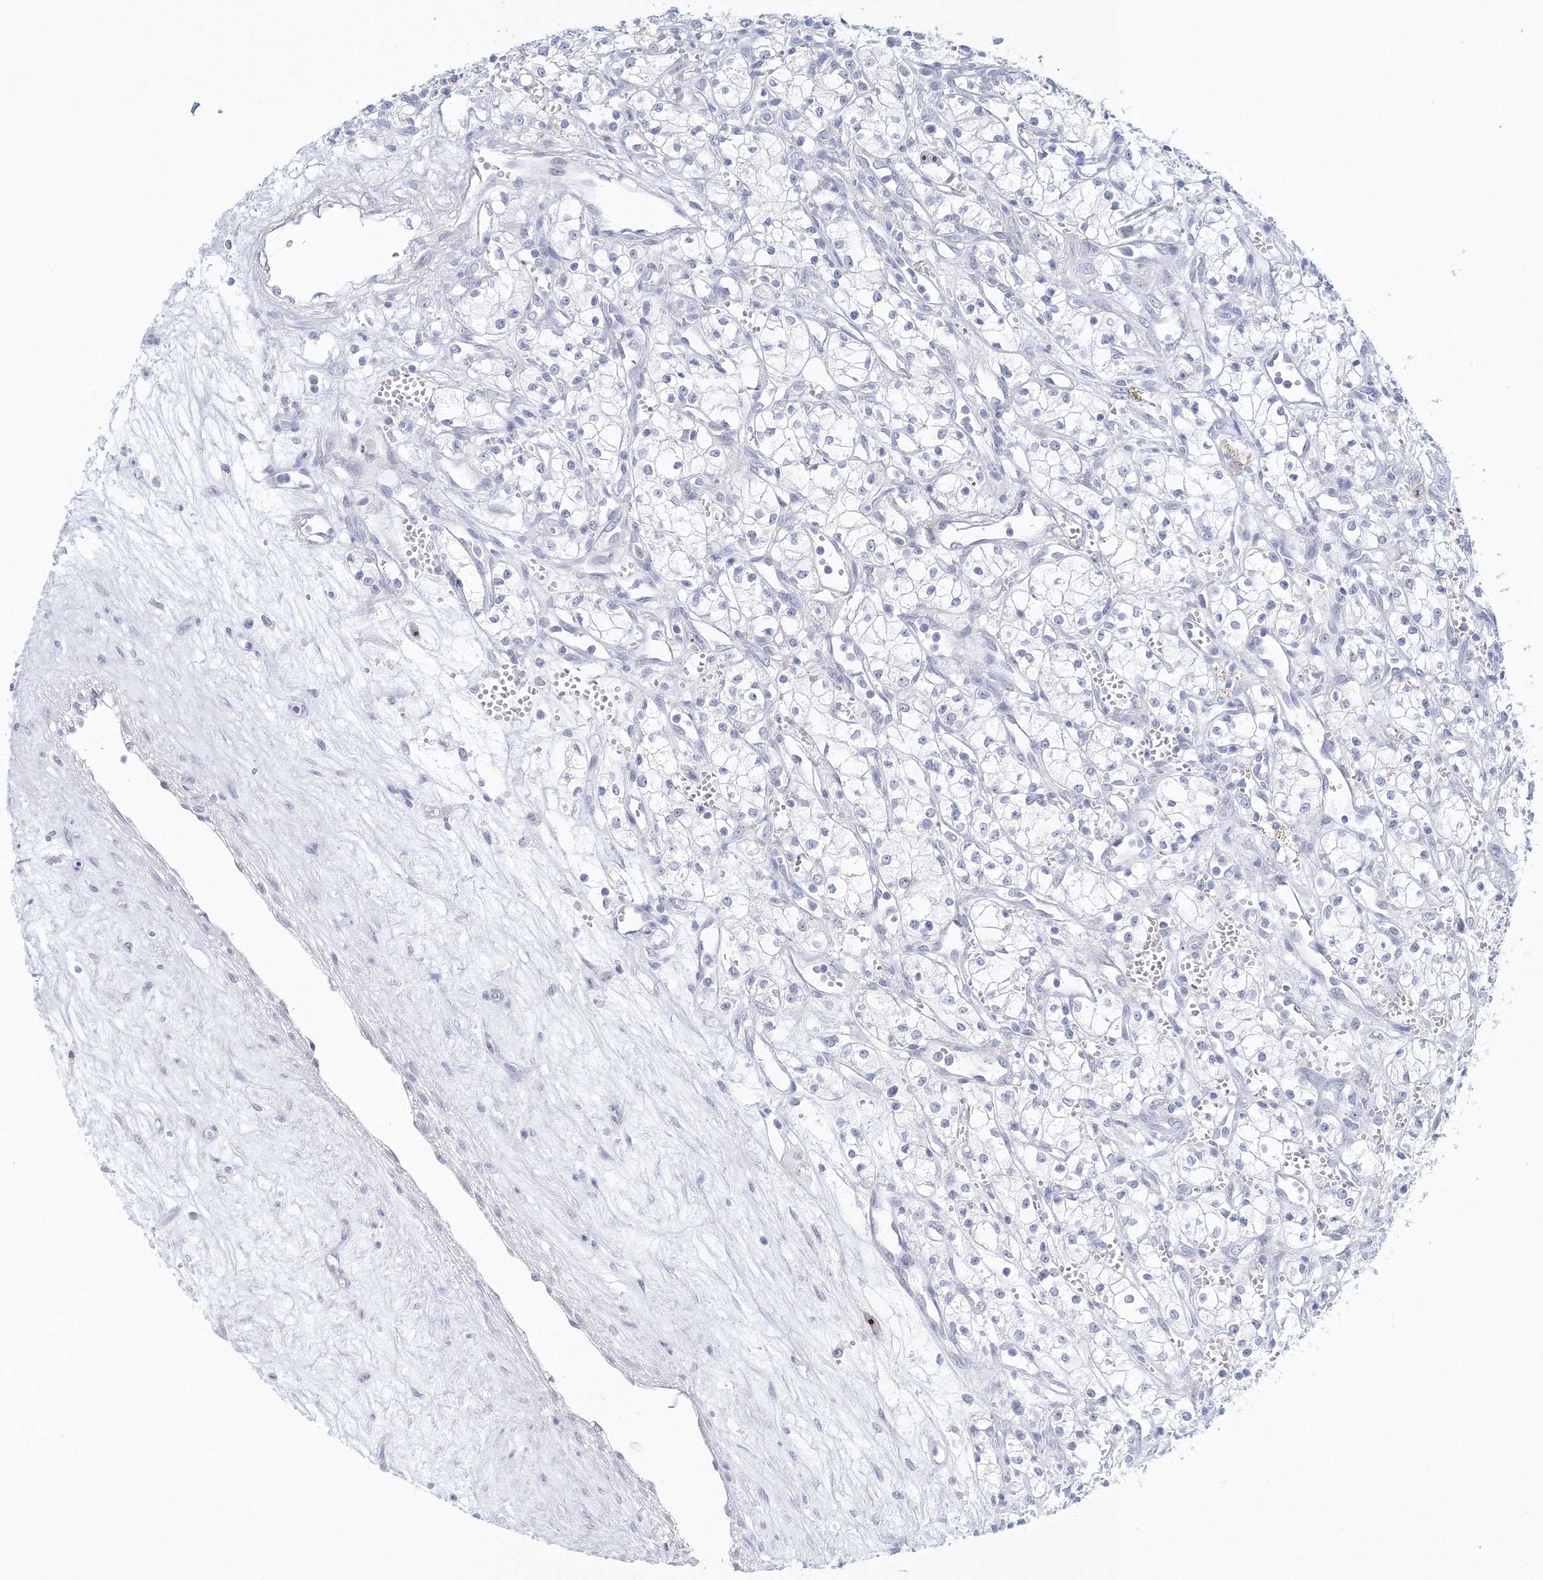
{"staining": {"intensity": "negative", "quantity": "none", "location": "none"}, "tissue": "renal cancer", "cell_type": "Tumor cells", "image_type": "cancer", "snomed": [{"axis": "morphology", "description": "Adenocarcinoma, NOS"}, {"axis": "topography", "description": "Kidney"}], "caption": "This is an immunohistochemistry image of human renal cancer. There is no expression in tumor cells.", "gene": "VSIG1", "patient": {"sex": "male", "age": 59}}